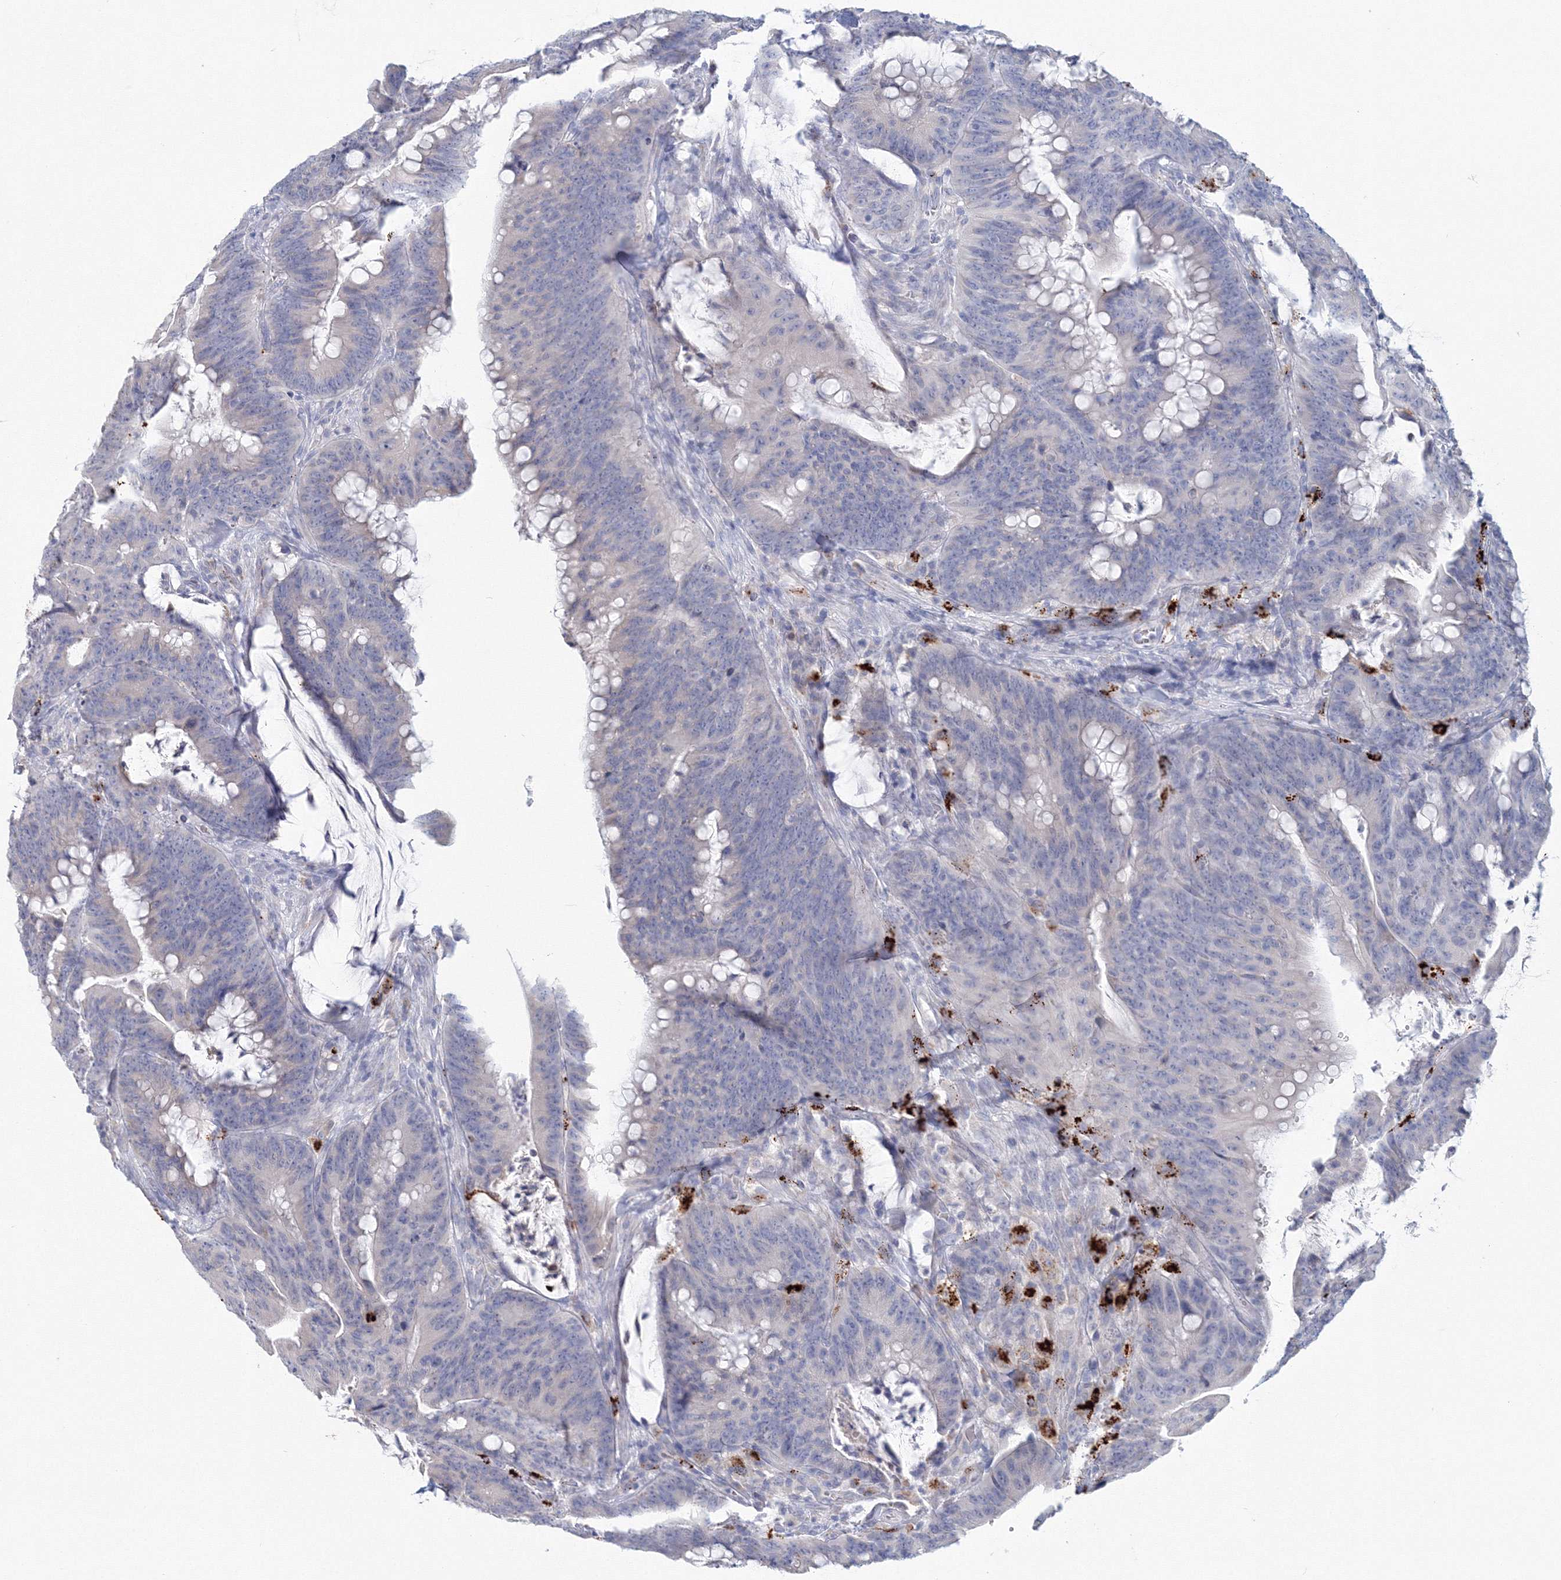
{"staining": {"intensity": "negative", "quantity": "none", "location": "none"}, "tissue": "colorectal cancer", "cell_type": "Tumor cells", "image_type": "cancer", "snomed": [{"axis": "morphology", "description": "Adenocarcinoma, NOS"}, {"axis": "topography", "description": "Colon"}], "caption": "A high-resolution histopathology image shows immunohistochemistry staining of colorectal cancer, which displays no significant expression in tumor cells.", "gene": "VSIG1", "patient": {"sex": "male", "age": 45}}